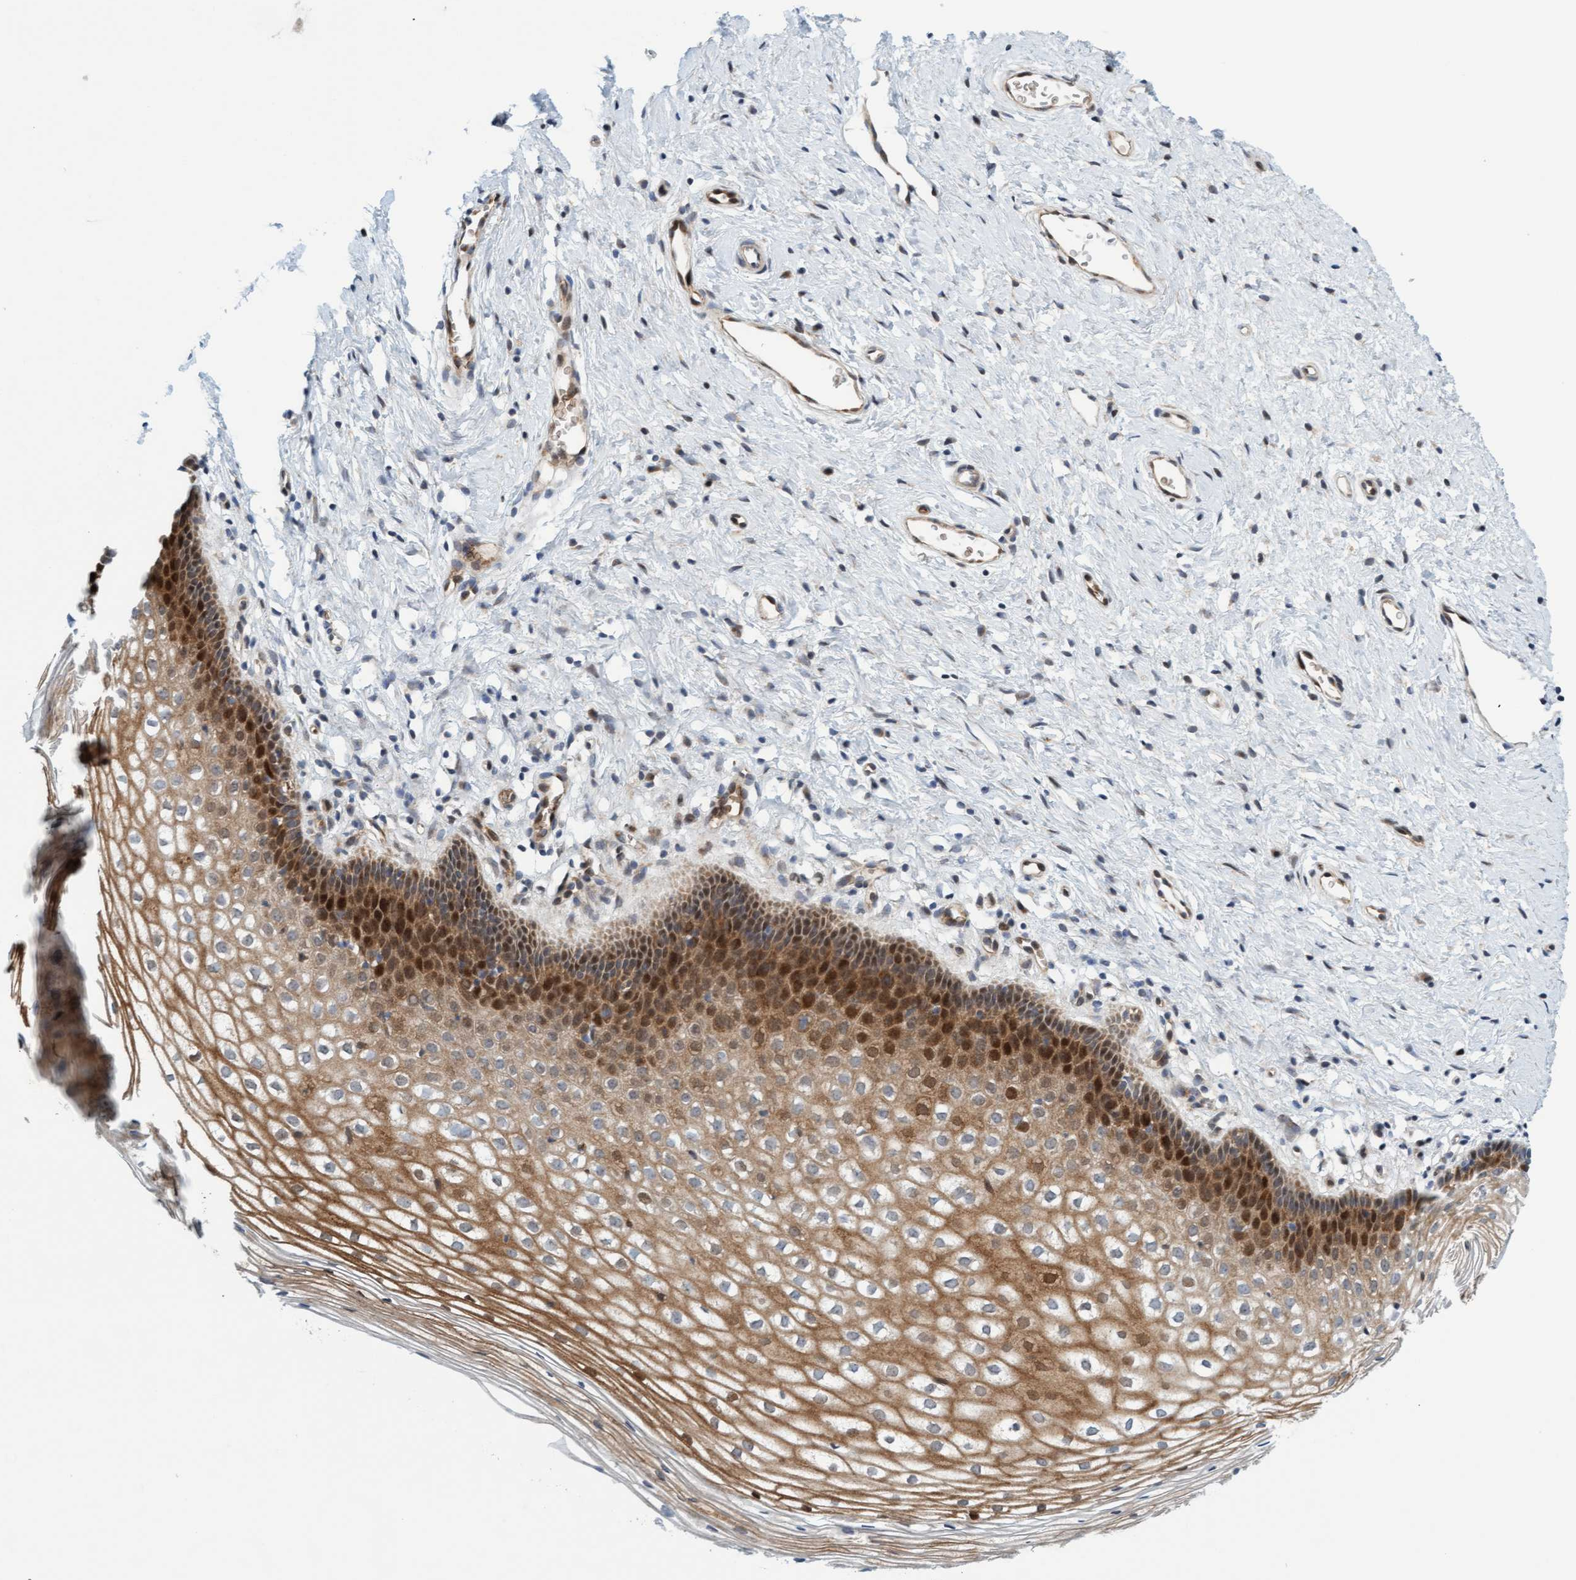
{"staining": {"intensity": "moderate", "quantity": "<25%", "location": "cytoplasmic/membranous"}, "tissue": "cervix", "cell_type": "Glandular cells", "image_type": "normal", "snomed": [{"axis": "morphology", "description": "Normal tissue, NOS"}, {"axis": "topography", "description": "Cervix"}], "caption": "A high-resolution micrograph shows IHC staining of unremarkable cervix, which displays moderate cytoplasmic/membranous positivity in about <25% of glandular cells. The staining was performed using DAB (3,3'-diaminobenzidine) to visualize the protein expression in brown, while the nuclei were stained in blue with hematoxylin (Magnification: 20x).", "gene": "EIF4EBP1", "patient": {"sex": "female", "age": 27}}